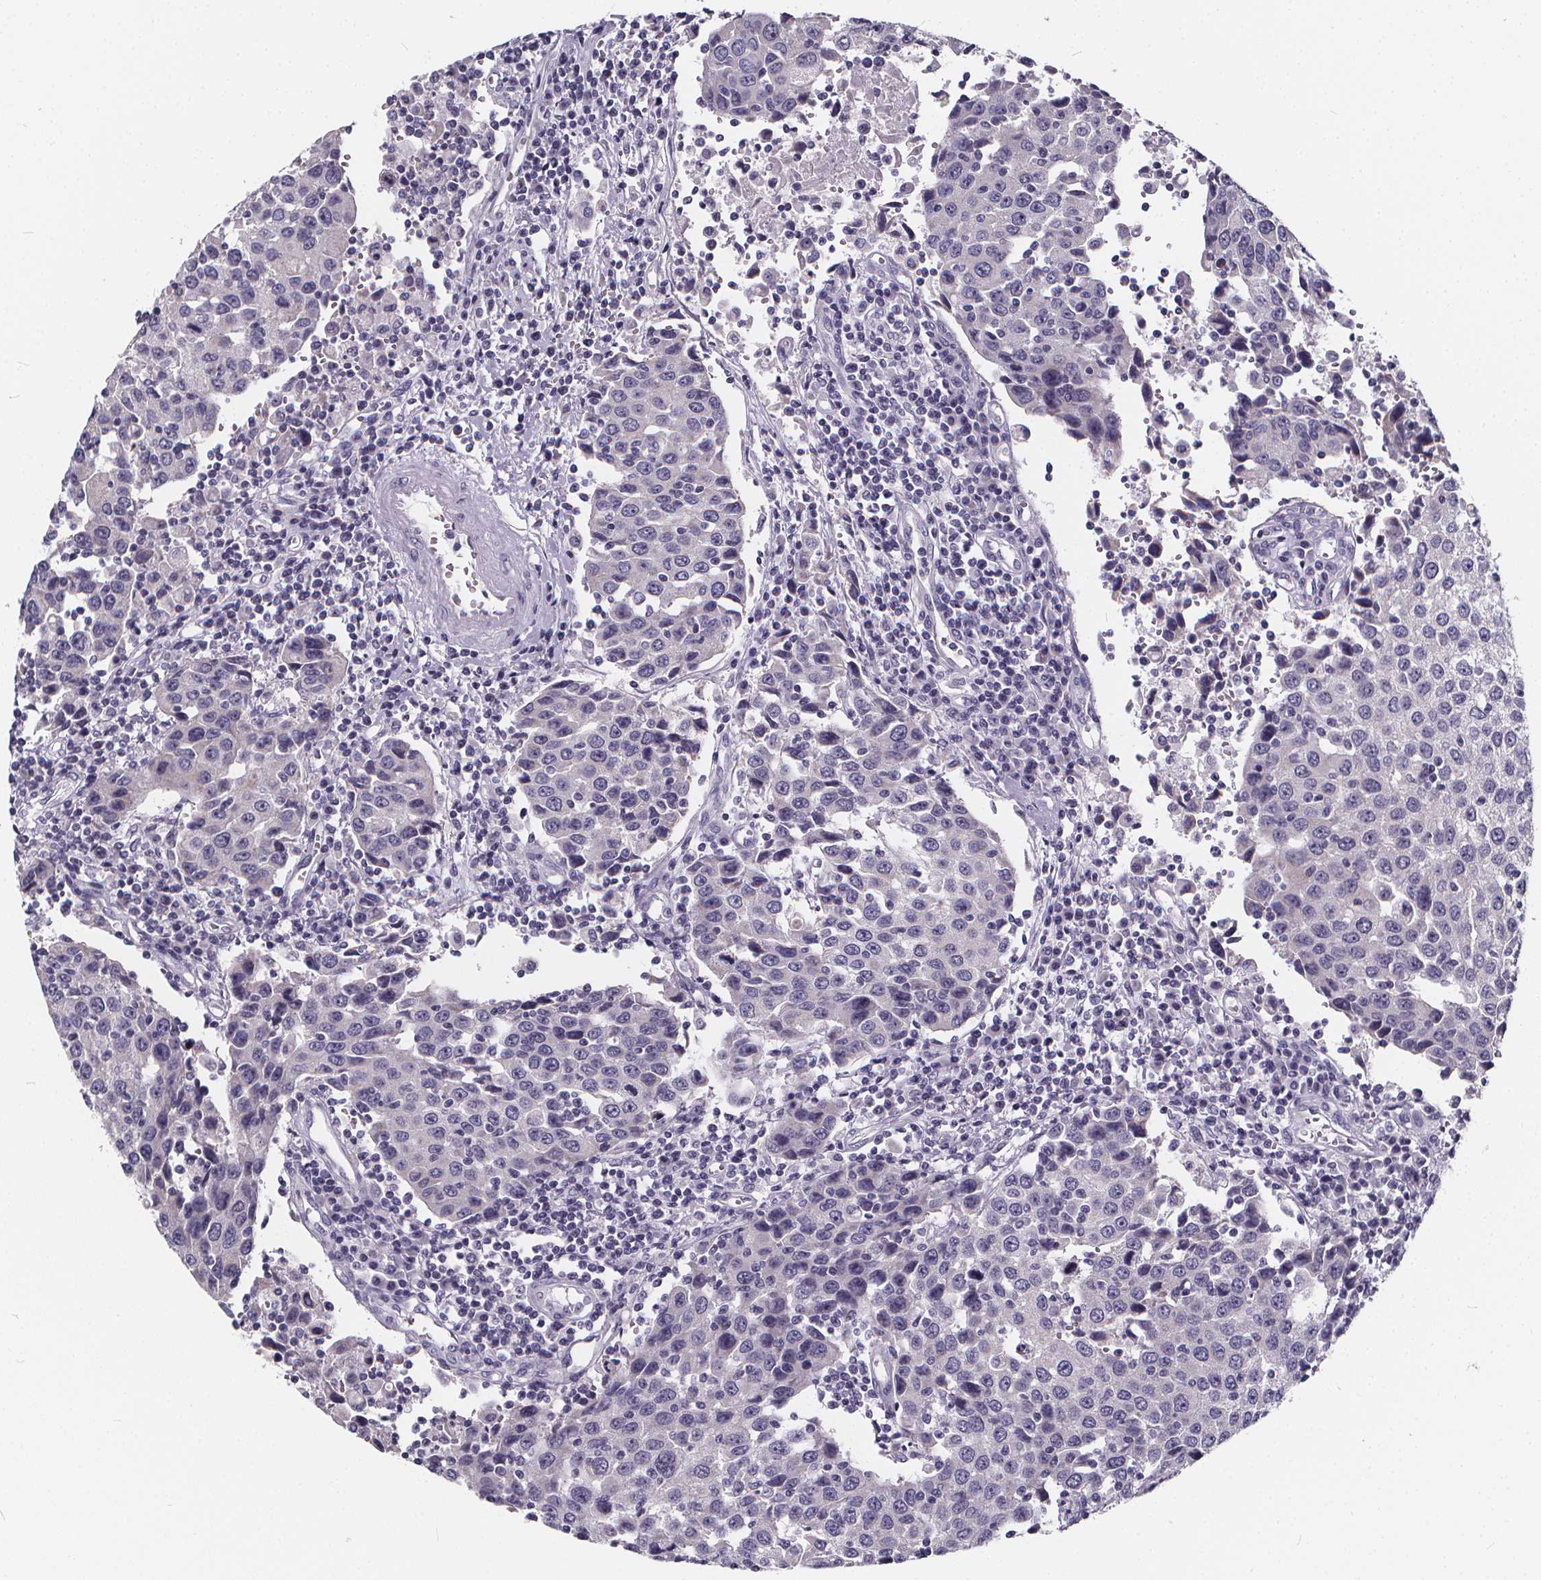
{"staining": {"intensity": "negative", "quantity": "none", "location": "none"}, "tissue": "urothelial cancer", "cell_type": "Tumor cells", "image_type": "cancer", "snomed": [{"axis": "morphology", "description": "Urothelial carcinoma, High grade"}, {"axis": "topography", "description": "Urinary bladder"}], "caption": "An image of human urothelial cancer is negative for staining in tumor cells.", "gene": "SPEF2", "patient": {"sex": "female", "age": 85}}